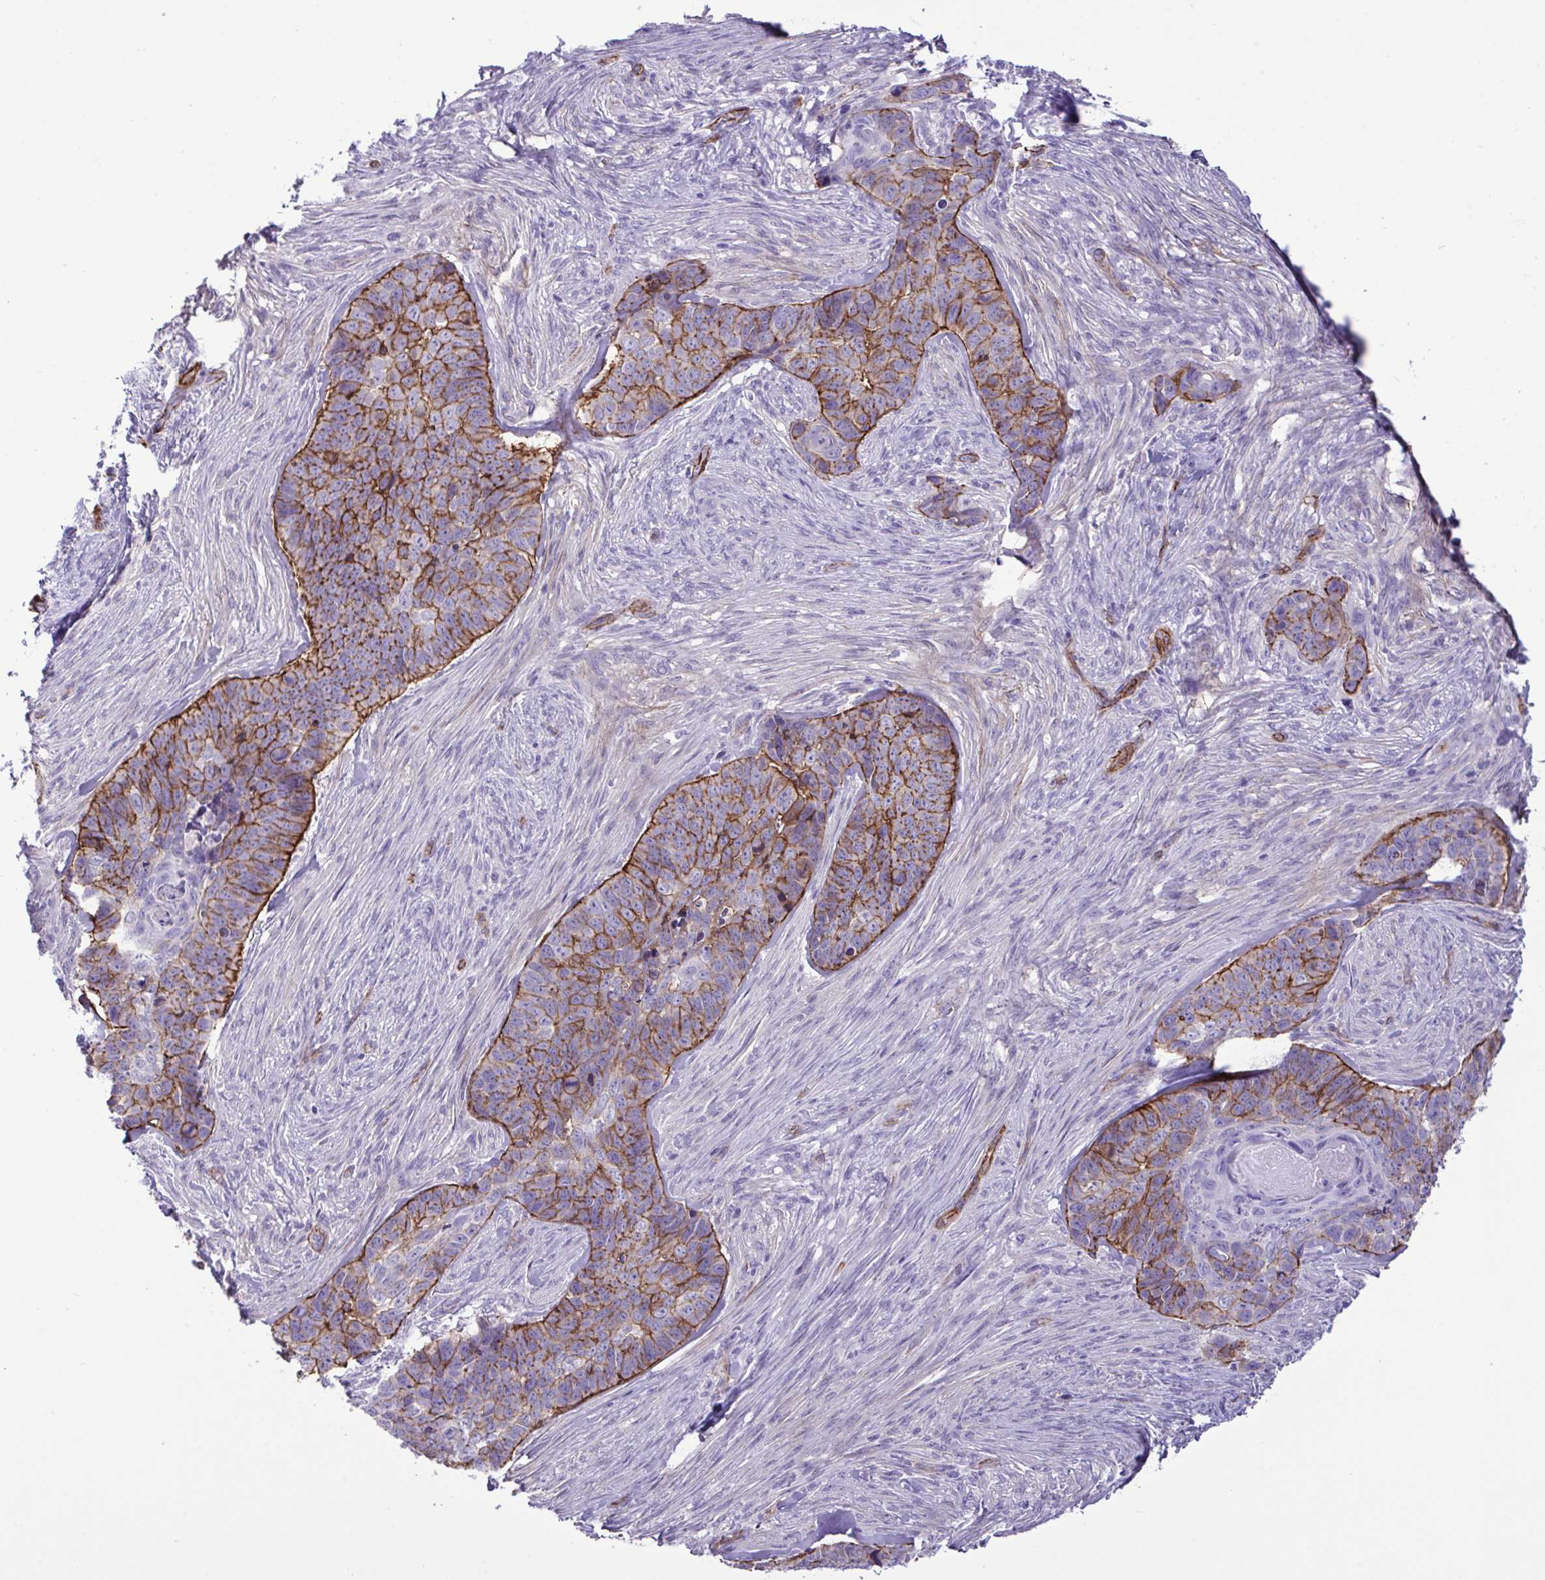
{"staining": {"intensity": "strong", "quantity": "25%-75%", "location": "cytoplasmic/membranous"}, "tissue": "skin cancer", "cell_type": "Tumor cells", "image_type": "cancer", "snomed": [{"axis": "morphology", "description": "Basal cell carcinoma"}, {"axis": "topography", "description": "Skin"}], "caption": "Immunohistochemical staining of skin cancer shows high levels of strong cytoplasmic/membranous protein positivity in approximately 25%-75% of tumor cells.", "gene": "SYNPO2L", "patient": {"sex": "female", "age": 82}}